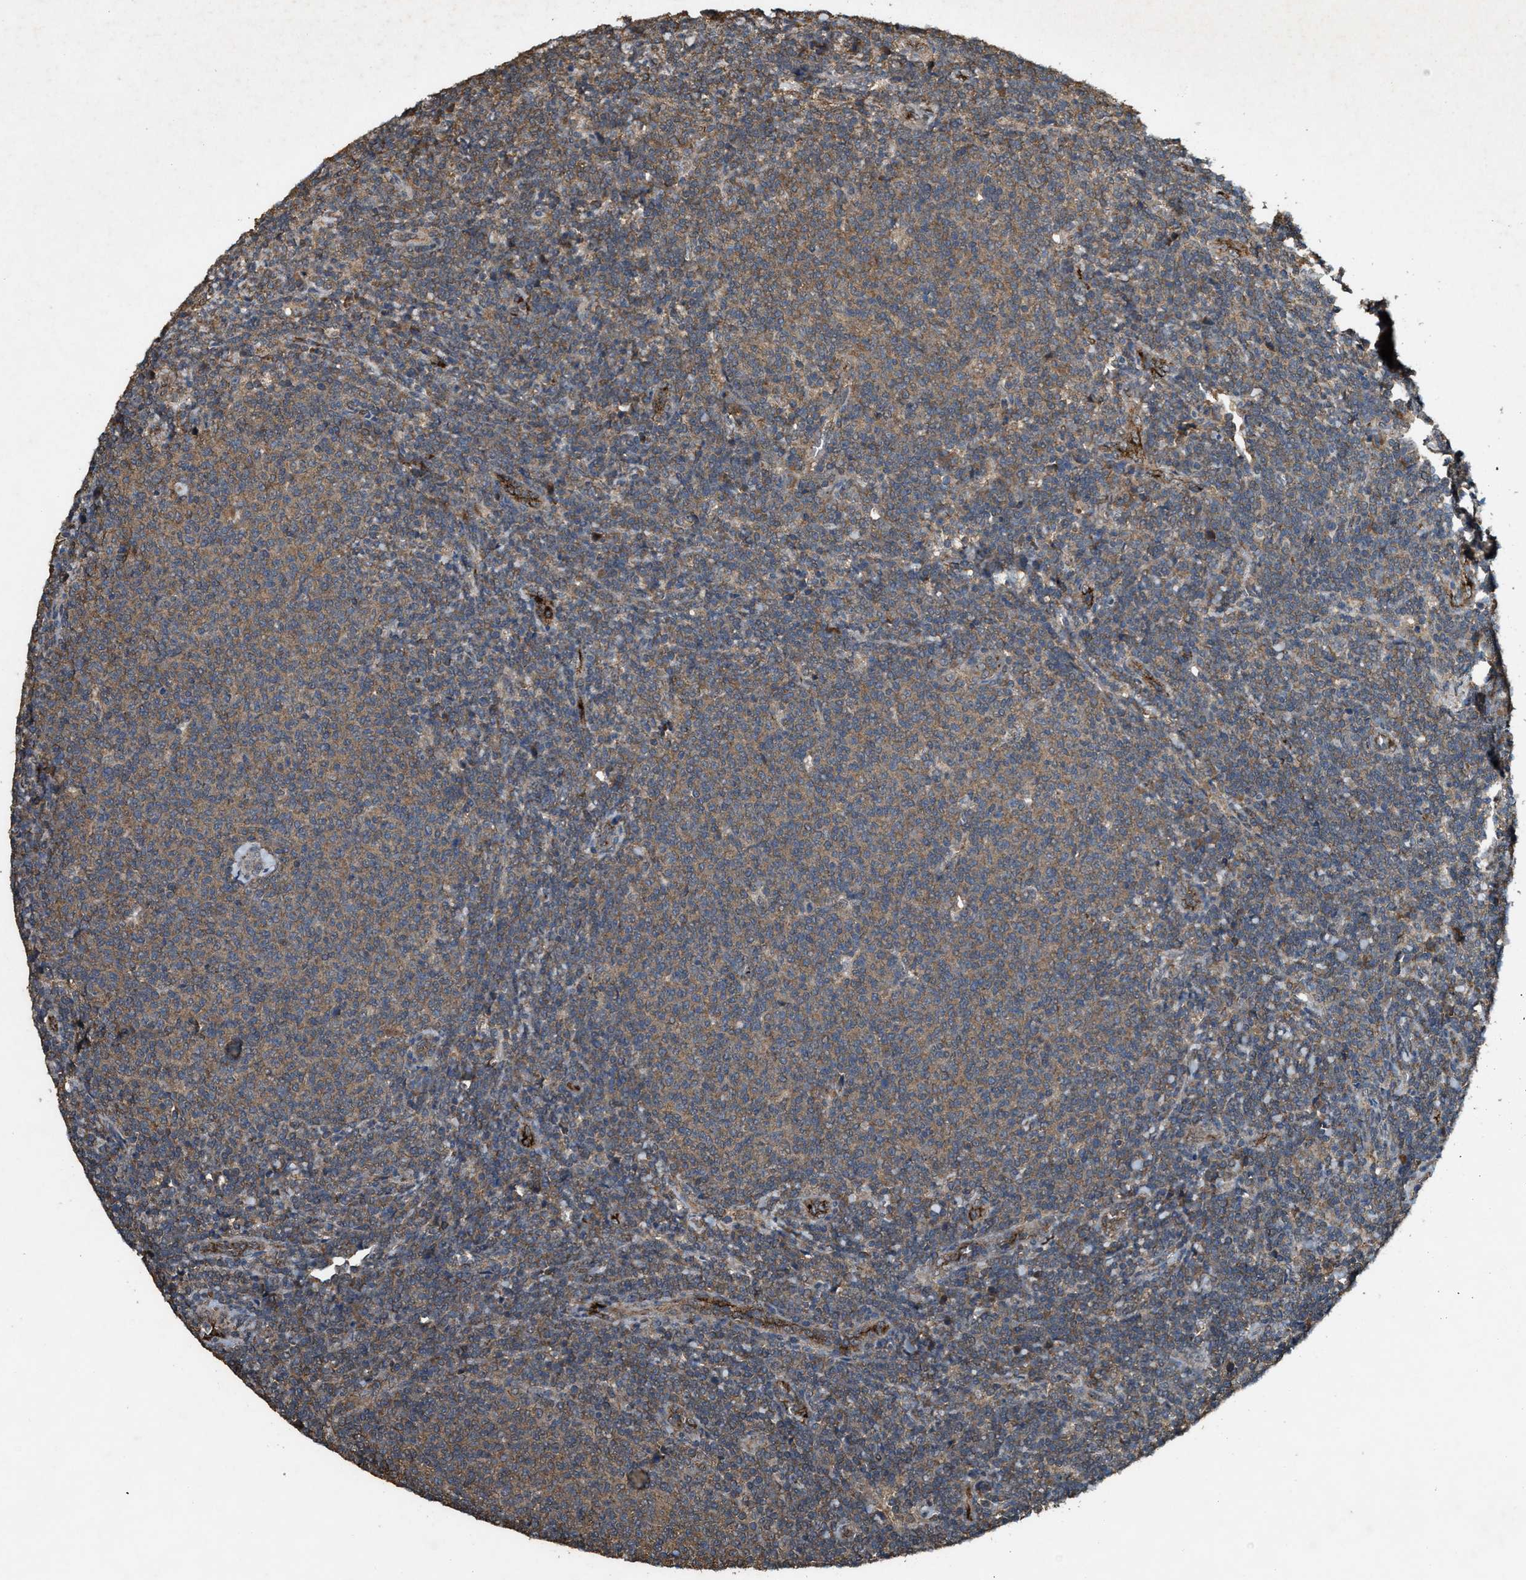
{"staining": {"intensity": "moderate", "quantity": ">75%", "location": "cytoplasmic/membranous"}, "tissue": "lymphoma", "cell_type": "Tumor cells", "image_type": "cancer", "snomed": [{"axis": "morphology", "description": "Malignant lymphoma, non-Hodgkin's type, Low grade"}, {"axis": "topography", "description": "Lymph node"}], "caption": "Immunohistochemistry image of neoplastic tissue: malignant lymphoma, non-Hodgkin's type (low-grade) stained using IHC shows medium levels of moderate protein expression localized specifically in the cytoplasmic/membranous of tumor cells, appearing as a cytoplasmic/membranous brown color.", "gene": "ARHGEF5", "patient": {"sex": "male", "age": 66}}